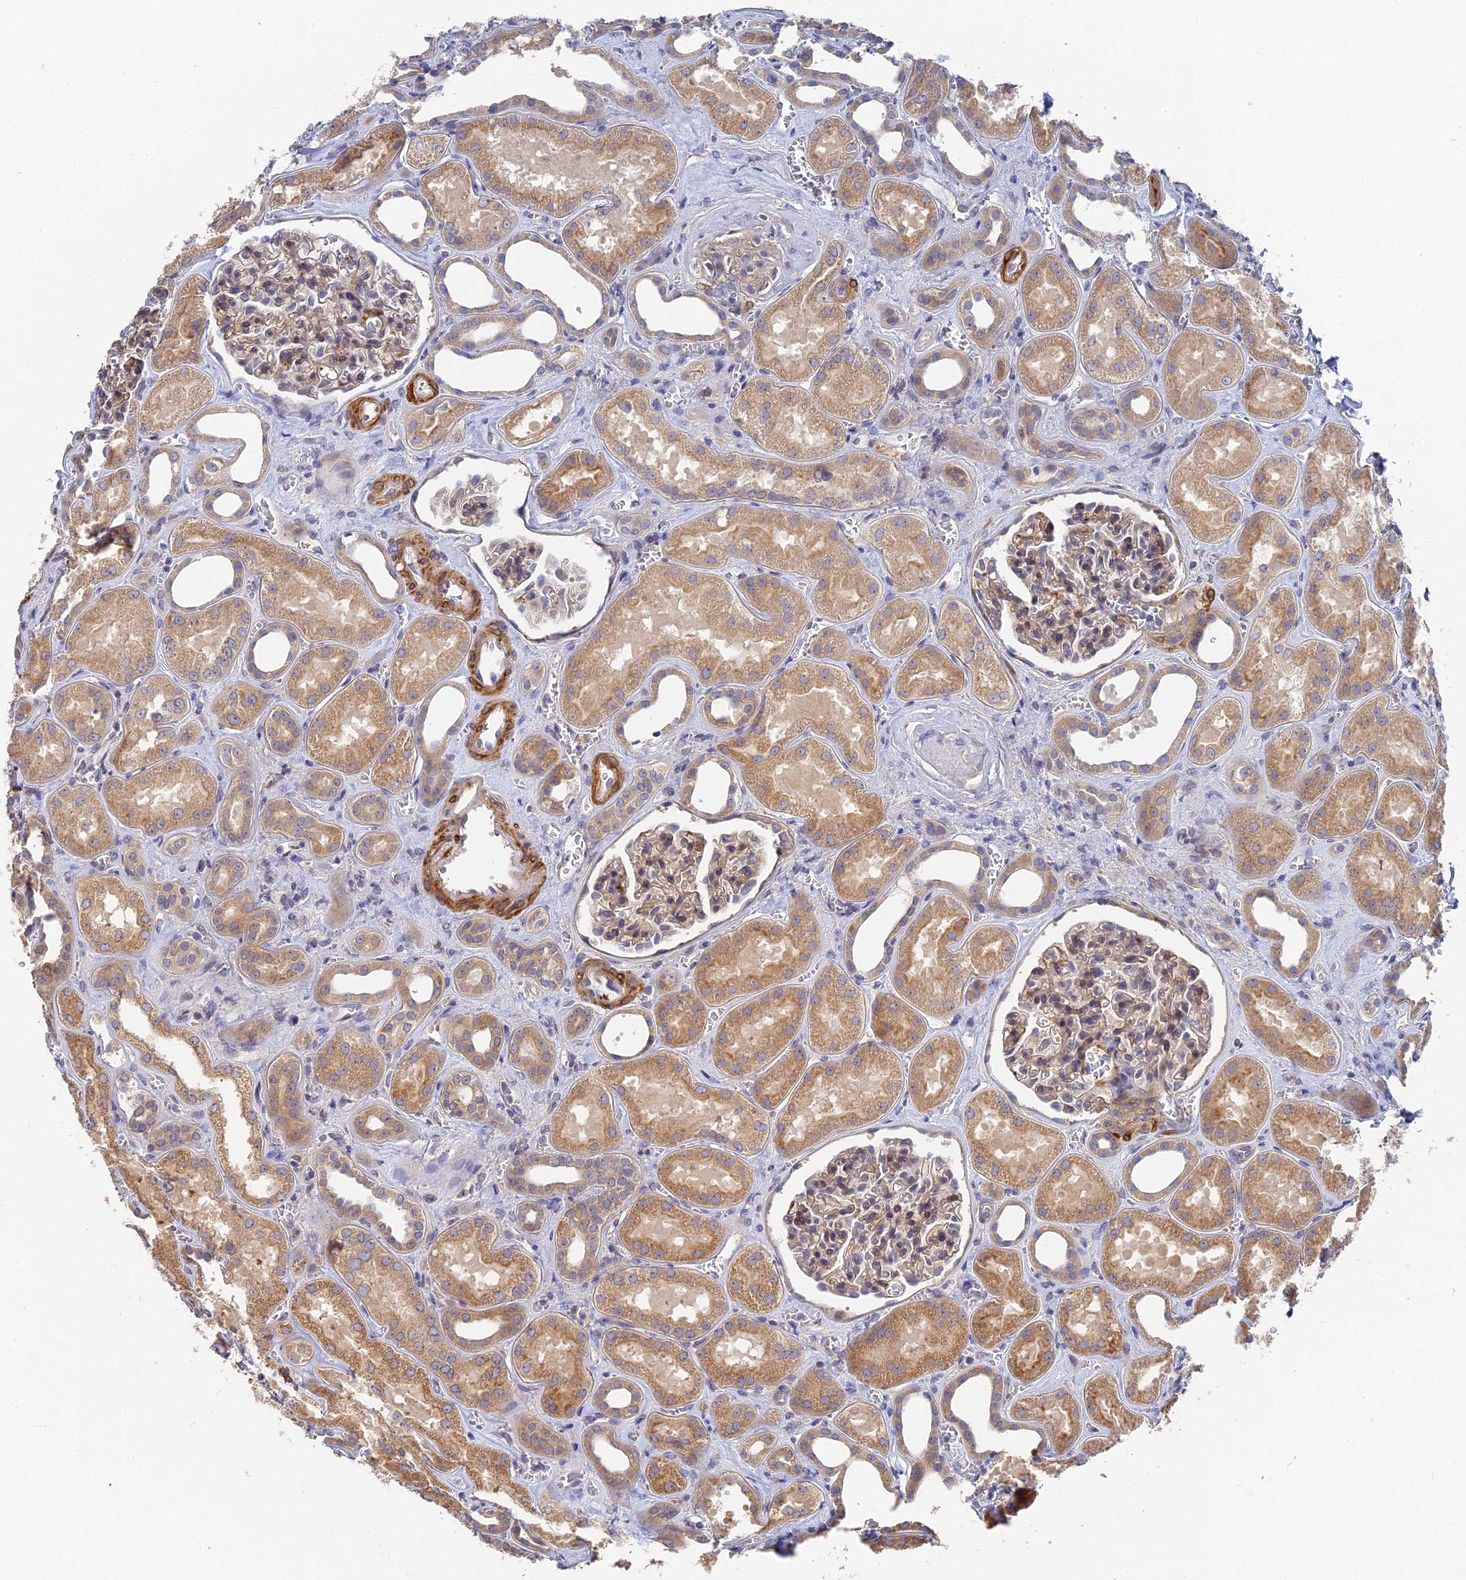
{"staining": {"intensity": "weak", "quantity": "25%-75%", "location": "cytoplasmic/membranous"}, "tissue": "kidney", "cell_type": "Cells in glomeruli", "image_type": "normal", "snomed": [{"axis": "morphology", "description": "Normal tissue, NOS"}, {"axis": "morphology", "description": "Adenocarcinoma, NOS"}, {"axis": "topography", "description": "Kidney"}], "caption": "IHC micrograph of normal kidney: human kidney stained using IHC demonstrates low levels of weak protein expression localized specifically in the cytoplasmic/membranous of cells in glomeruli, appearing as a cytoplasmic/membranous brown color.", "gene": "CCDC113", "patient": {"sex": "female", "age": 68}}